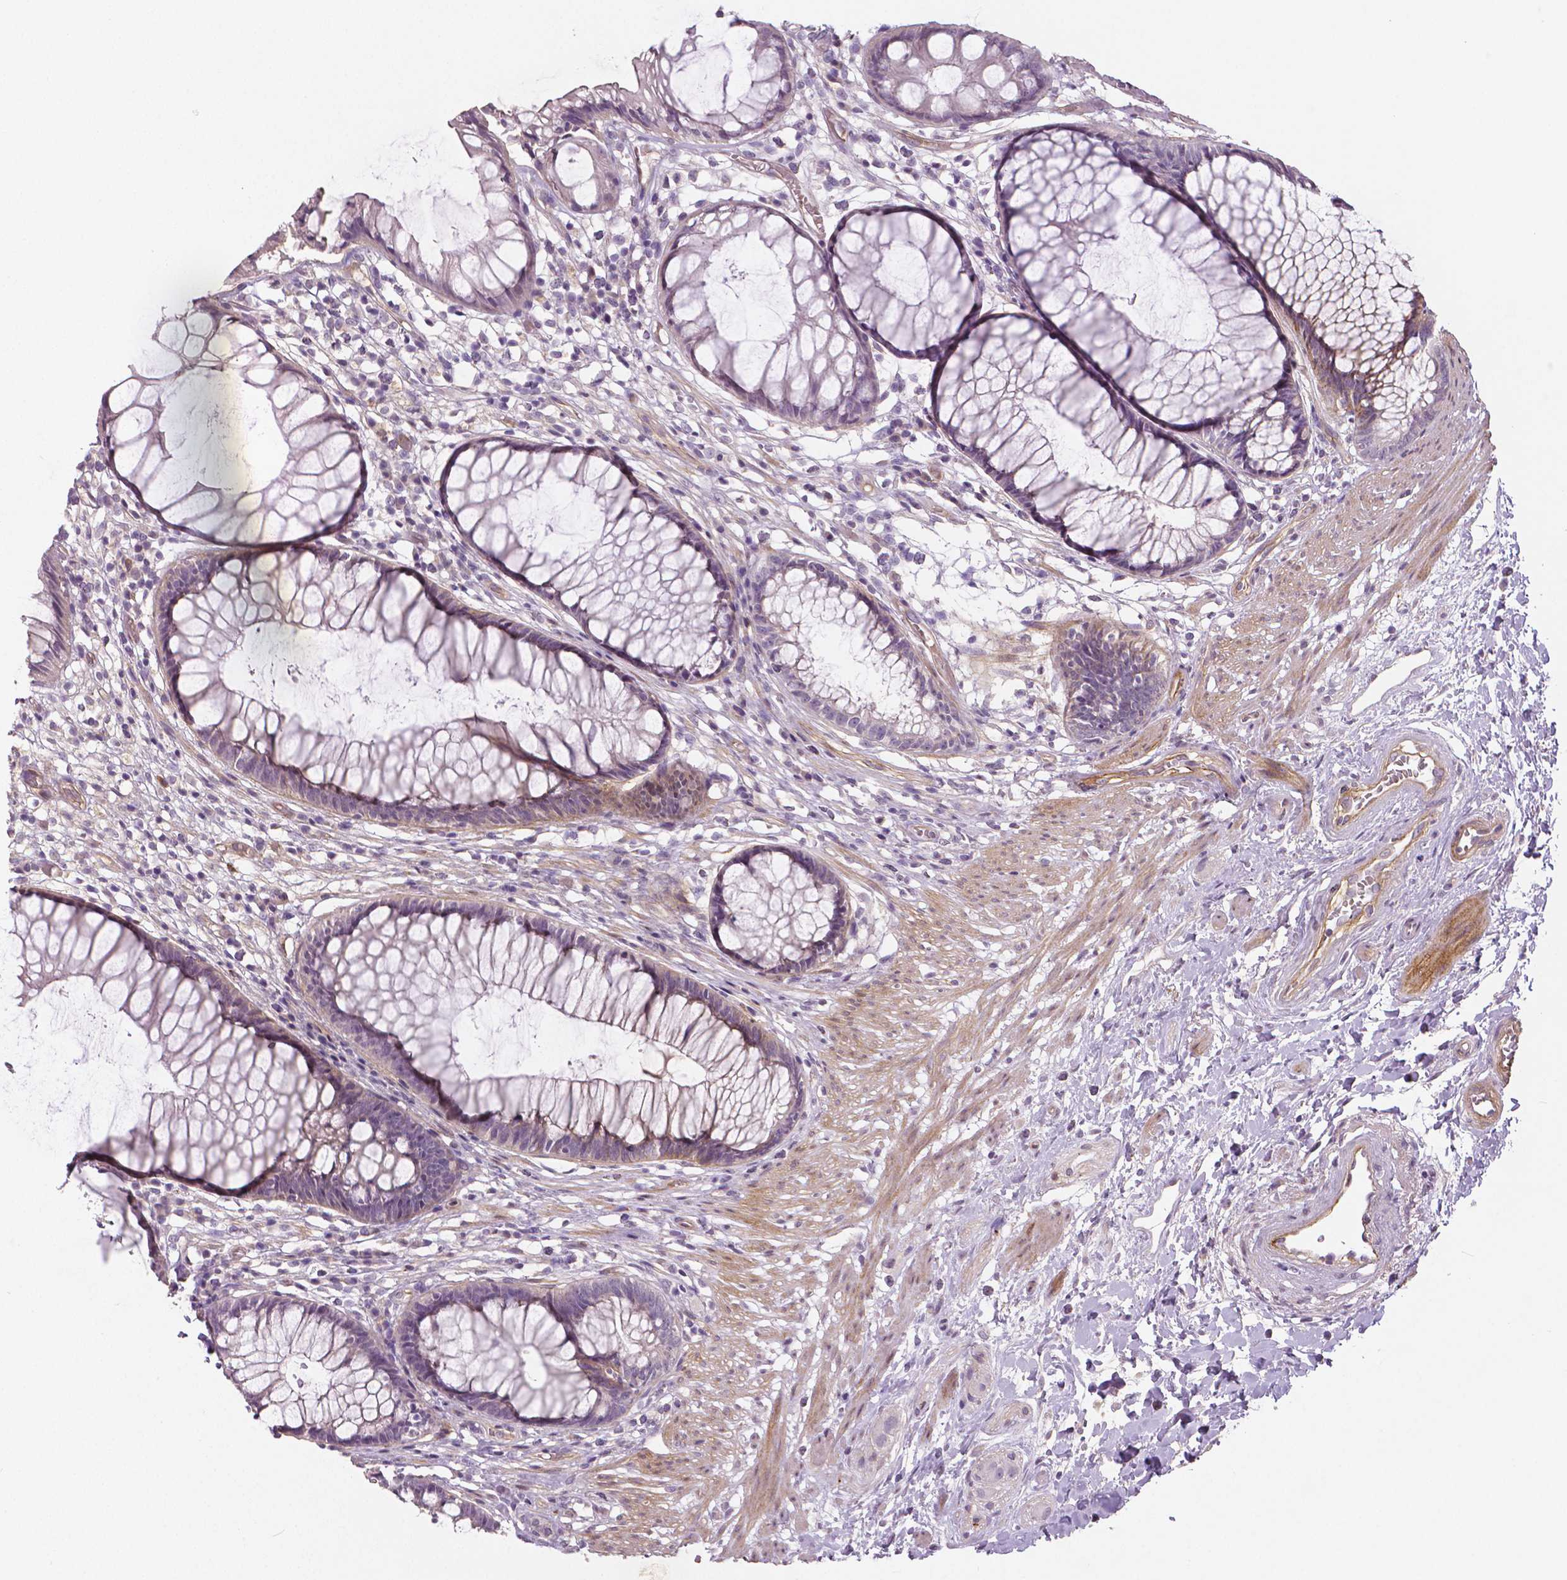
{"staining": {"intensity": "negative", "quantity": "none", "location": "none"}, "tissue": "rectum", "cell_type": "Glandular cells", "image_type": "normal", "snomed": [{"axis": "morphology", "description": "Normal tissue, NOS"}, {"axis": "topography", "description": "Smooth muscle"}, {"axis": "topography", "description": "Rectum"}], "caption": "An immunohistochemistry (IHC) histopathology image of unremarkable rectum is shown. There is no staining in glandular cells of rectum. (Brightfield microscopy of DAB (3,3'-diaminobenzidine) immunohistochemistry at high magnification).", "gene": "FLT1", "patient": {"sex": "male", "age": 53}}